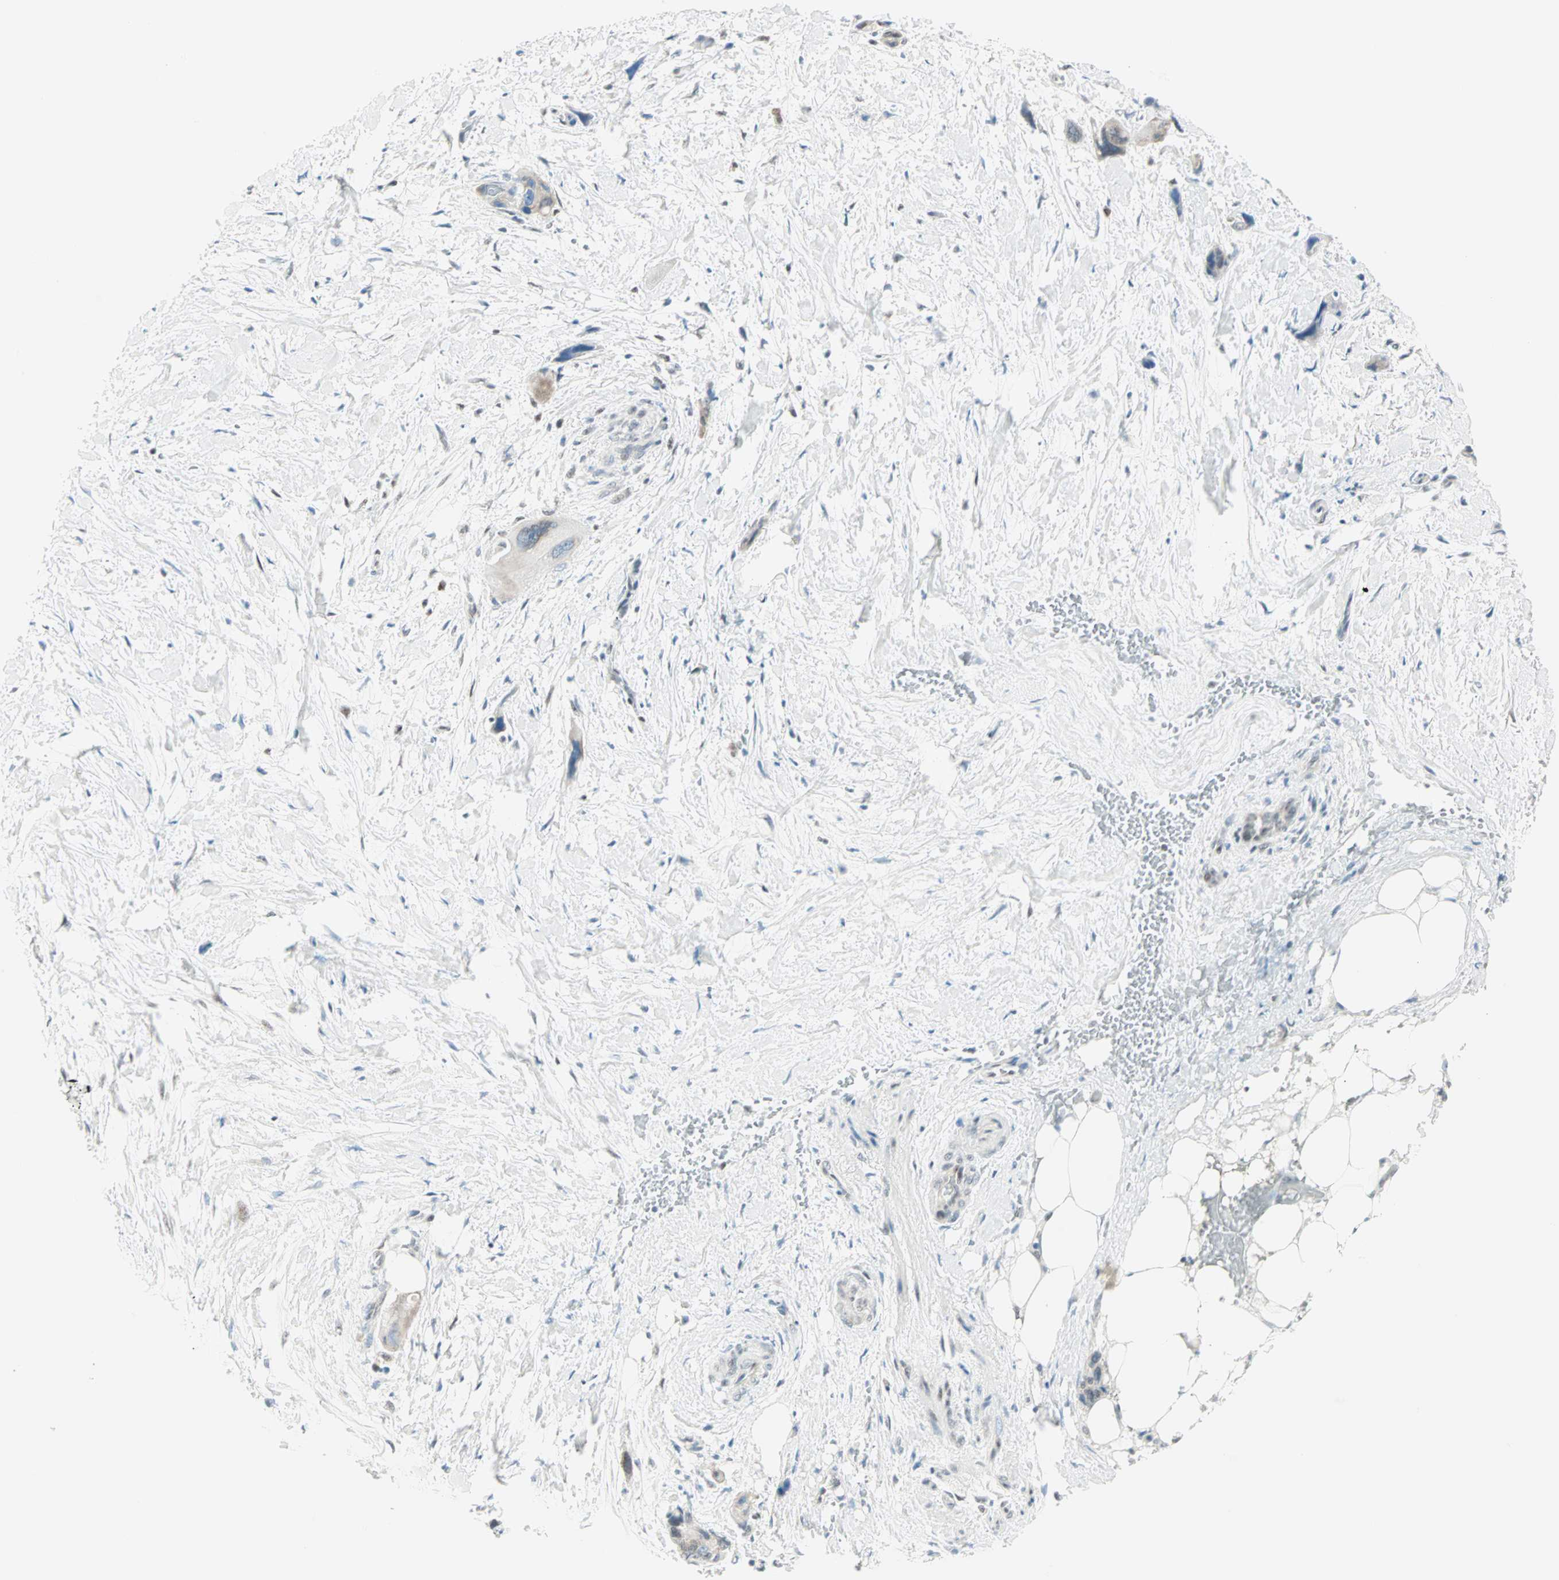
{"staining": {"intensity": "negative", "quantity": "none", "location": "none"}, "tissue": "pancreatic cancer", "cell_type": "Tumor cells", "image_type": "cancer", "snomed": [{"axis": "morphology", "description": "Adenocarcinoma, NOS"}, {"axis": "topography", "description": "Pancreas"}], "caption": "Immunohistochemical staining of pancreatic cancer shows no significant staining in tumor cells.", "gene": "PKNOX1", "patient": {"sex": "male", "age": 46}}